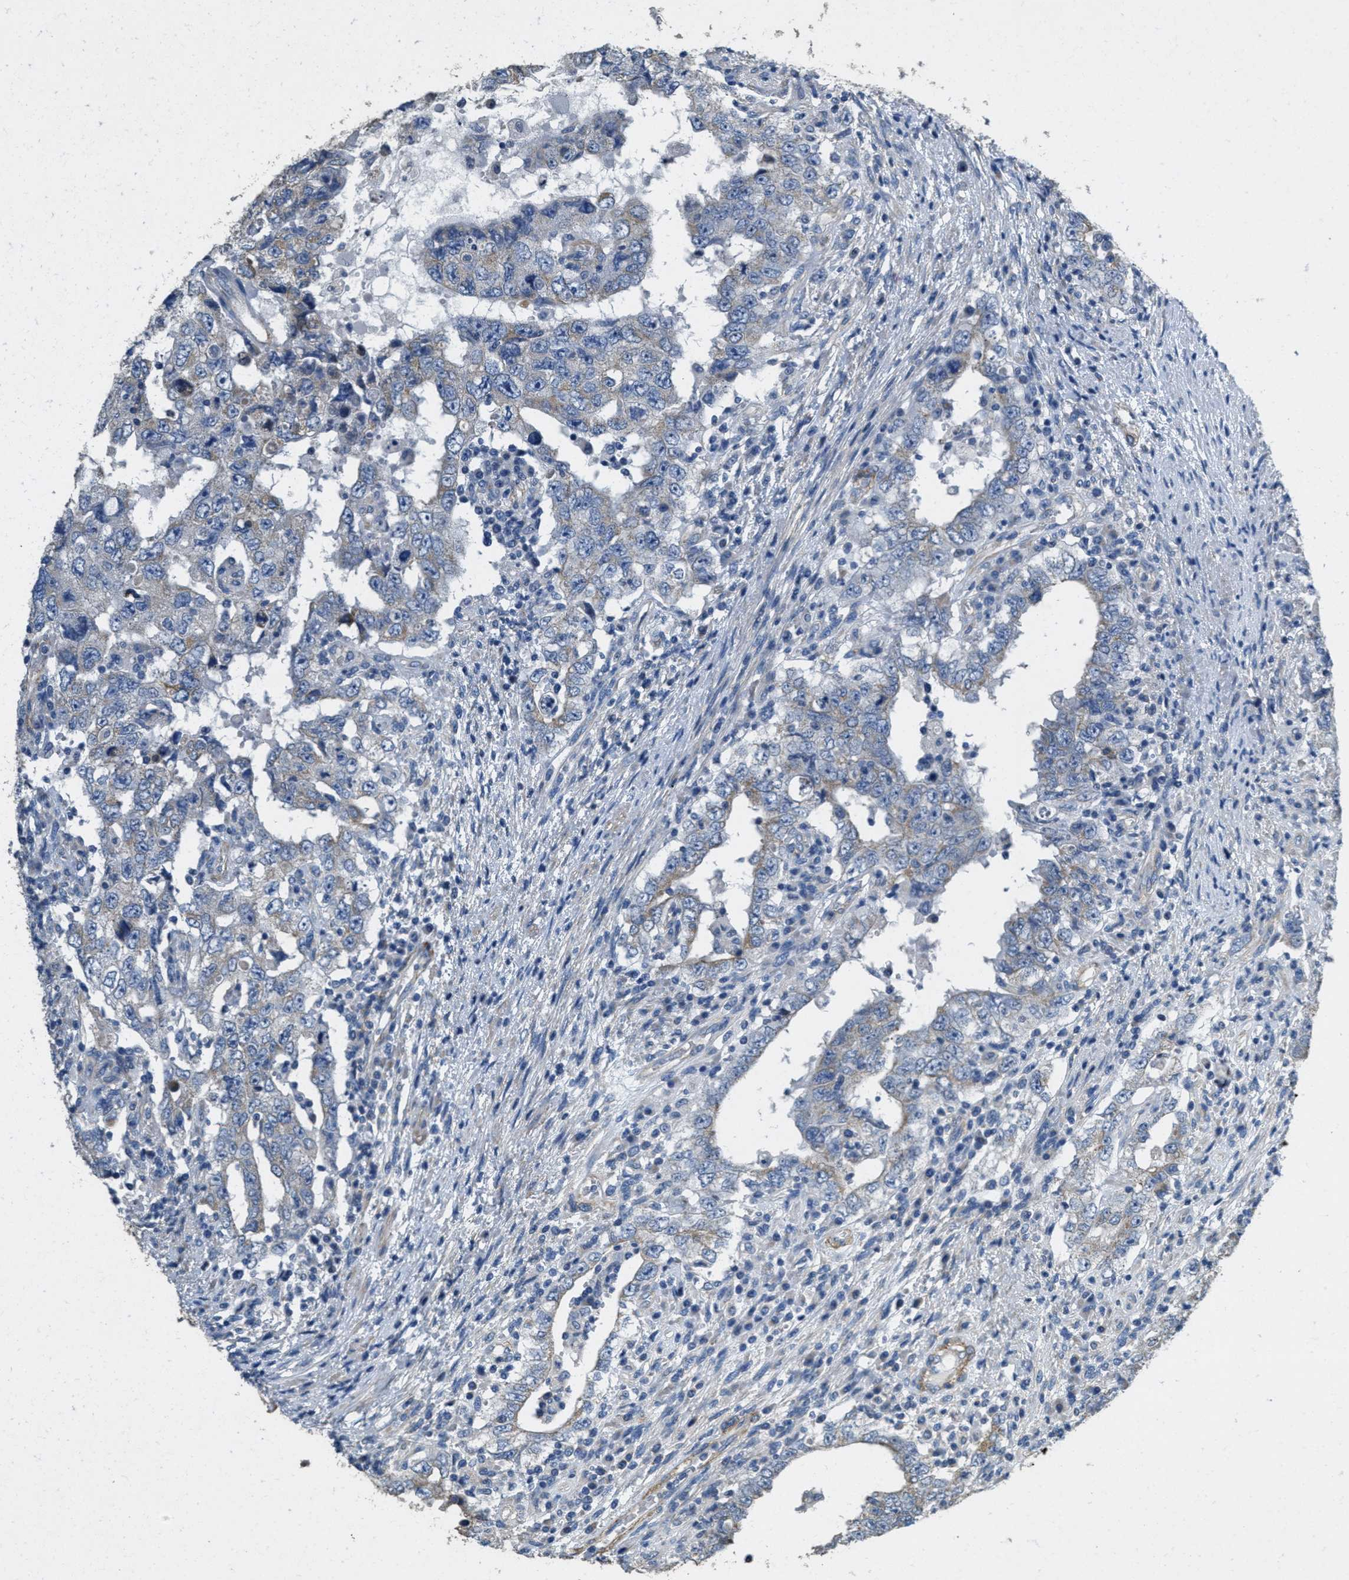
{"staining": {"intensity": "weak", "quantity": "<25%", "location": "cytoplasmic/membranous"}, "tissue": "testis cancer", "cell_type": "Tumor cells", "image_type": "cancer", "snomed": [{"axis": "morphology", "description": "Carcinoma, Embryonal, NOS"}, {"axis": "topography", "description": "Testis"}], "caption": "An immunohistochemistry (IHC) histopathology image of embryonal carcinoma (testis) is shown. There is no staining in tumor cells of embryonal carcinoma (testis).", "gene": "TOMM70", "patient": {"sex": "male", "age": 26}}